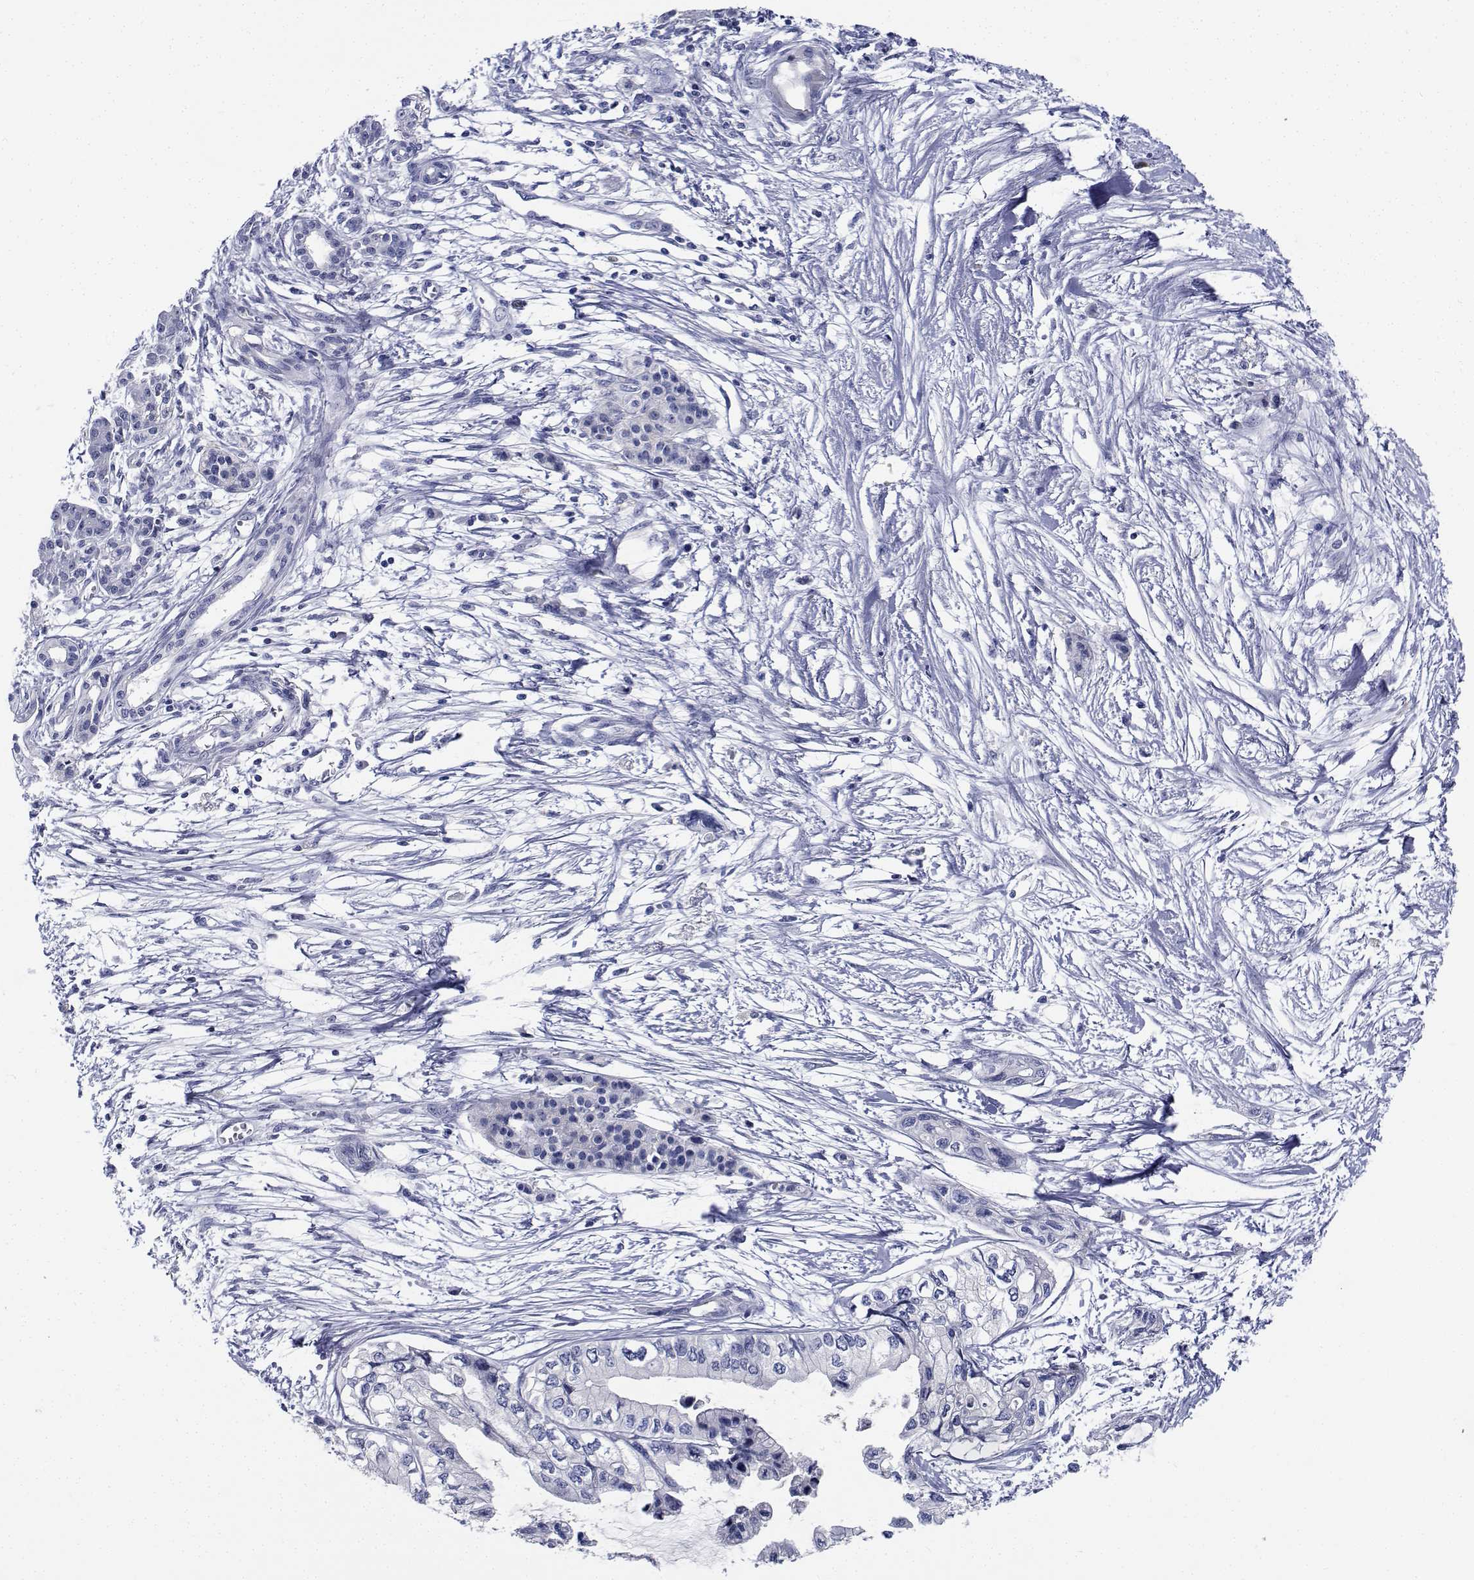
{"staining": {"intensity": "negative", "quantity": "none", "location": "none"}, "tissue": "pancreatic cancer", "cell_type": "Tumor cells", "image_type": "cancer", "snomed": [{"axis": "morphology", "description": "Adenocarcinoma, NOS"}, {"axis": "topography", "description": "Pancreas"}], "caption": "High magnification brightfield microscopy of pancreatic cancer (adenocarcinoma) stained with DAB (brown) and counterstained with hematoxylin (blue): tumor cells show no significant expression. (Stains: DAB (3,3'-diaminobenzidine) immunohistochemistry (IHC) with hematoxylin counter stain, Microscopy: brightfield microscopy at high magnification).", "gene": "PLXNA4", "patient": {"sex": "female", "age": 76}}